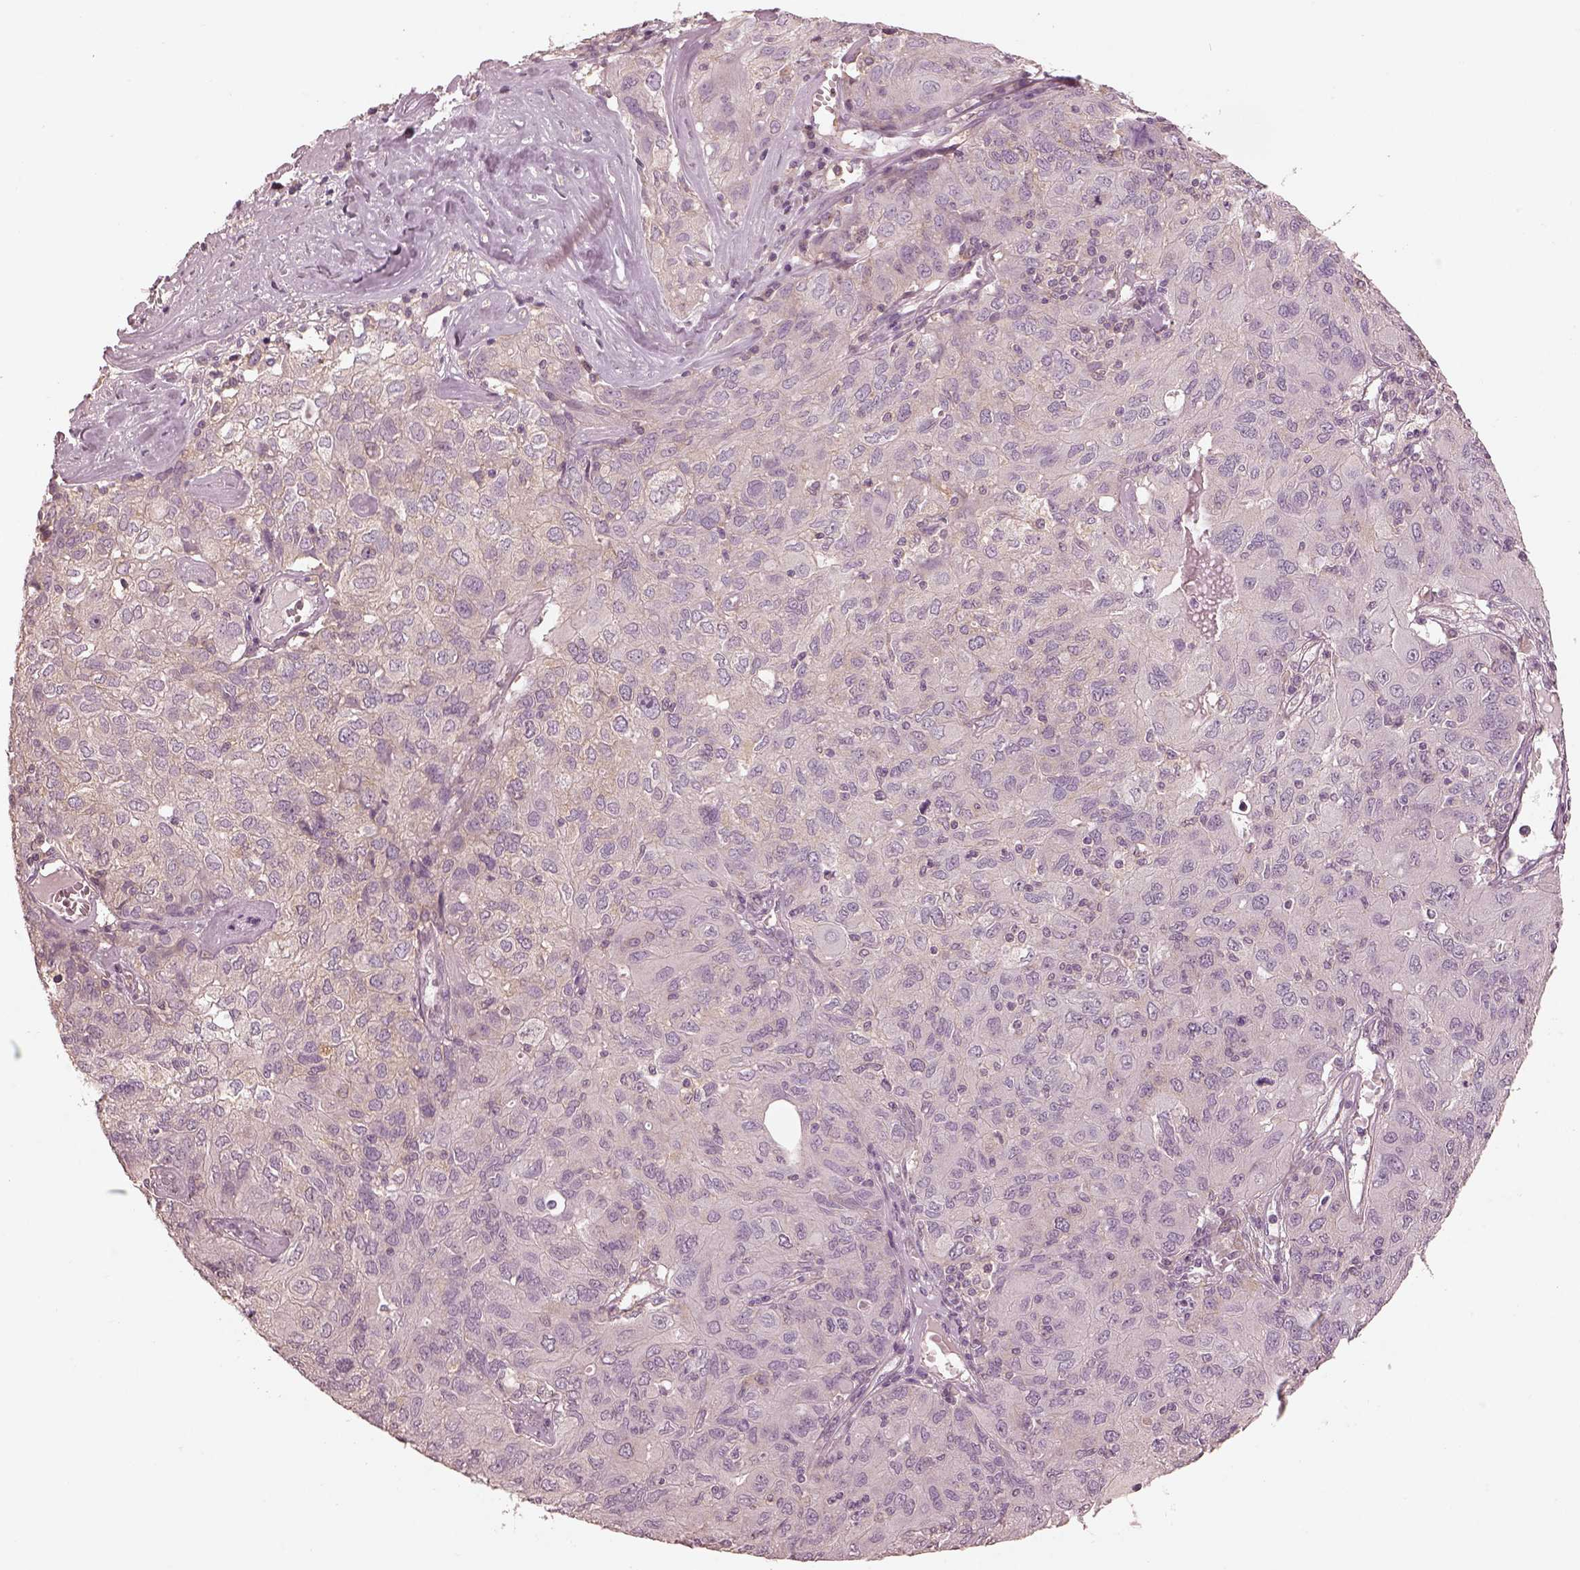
{"staining": {"intensity": "negative", "quantity": "none", "location": "none"}, "tissue": "ovarian cancer", "cell_type": "Tumor cells", "image_type": "cancer", "snomed": [{"axis": "morphology", "description": "Carcinoma, endometroid"}, {"axis": "topography", "description": "Ovary"}], "caption": "Immunohistochemistry histopathology image of neoplastic tissue: ovarian cancer stained with DAB reveals no significant protein positivity in tumor cells.", "gene": "PRKACG", "patient": {"sex": "female", "age": 50}}